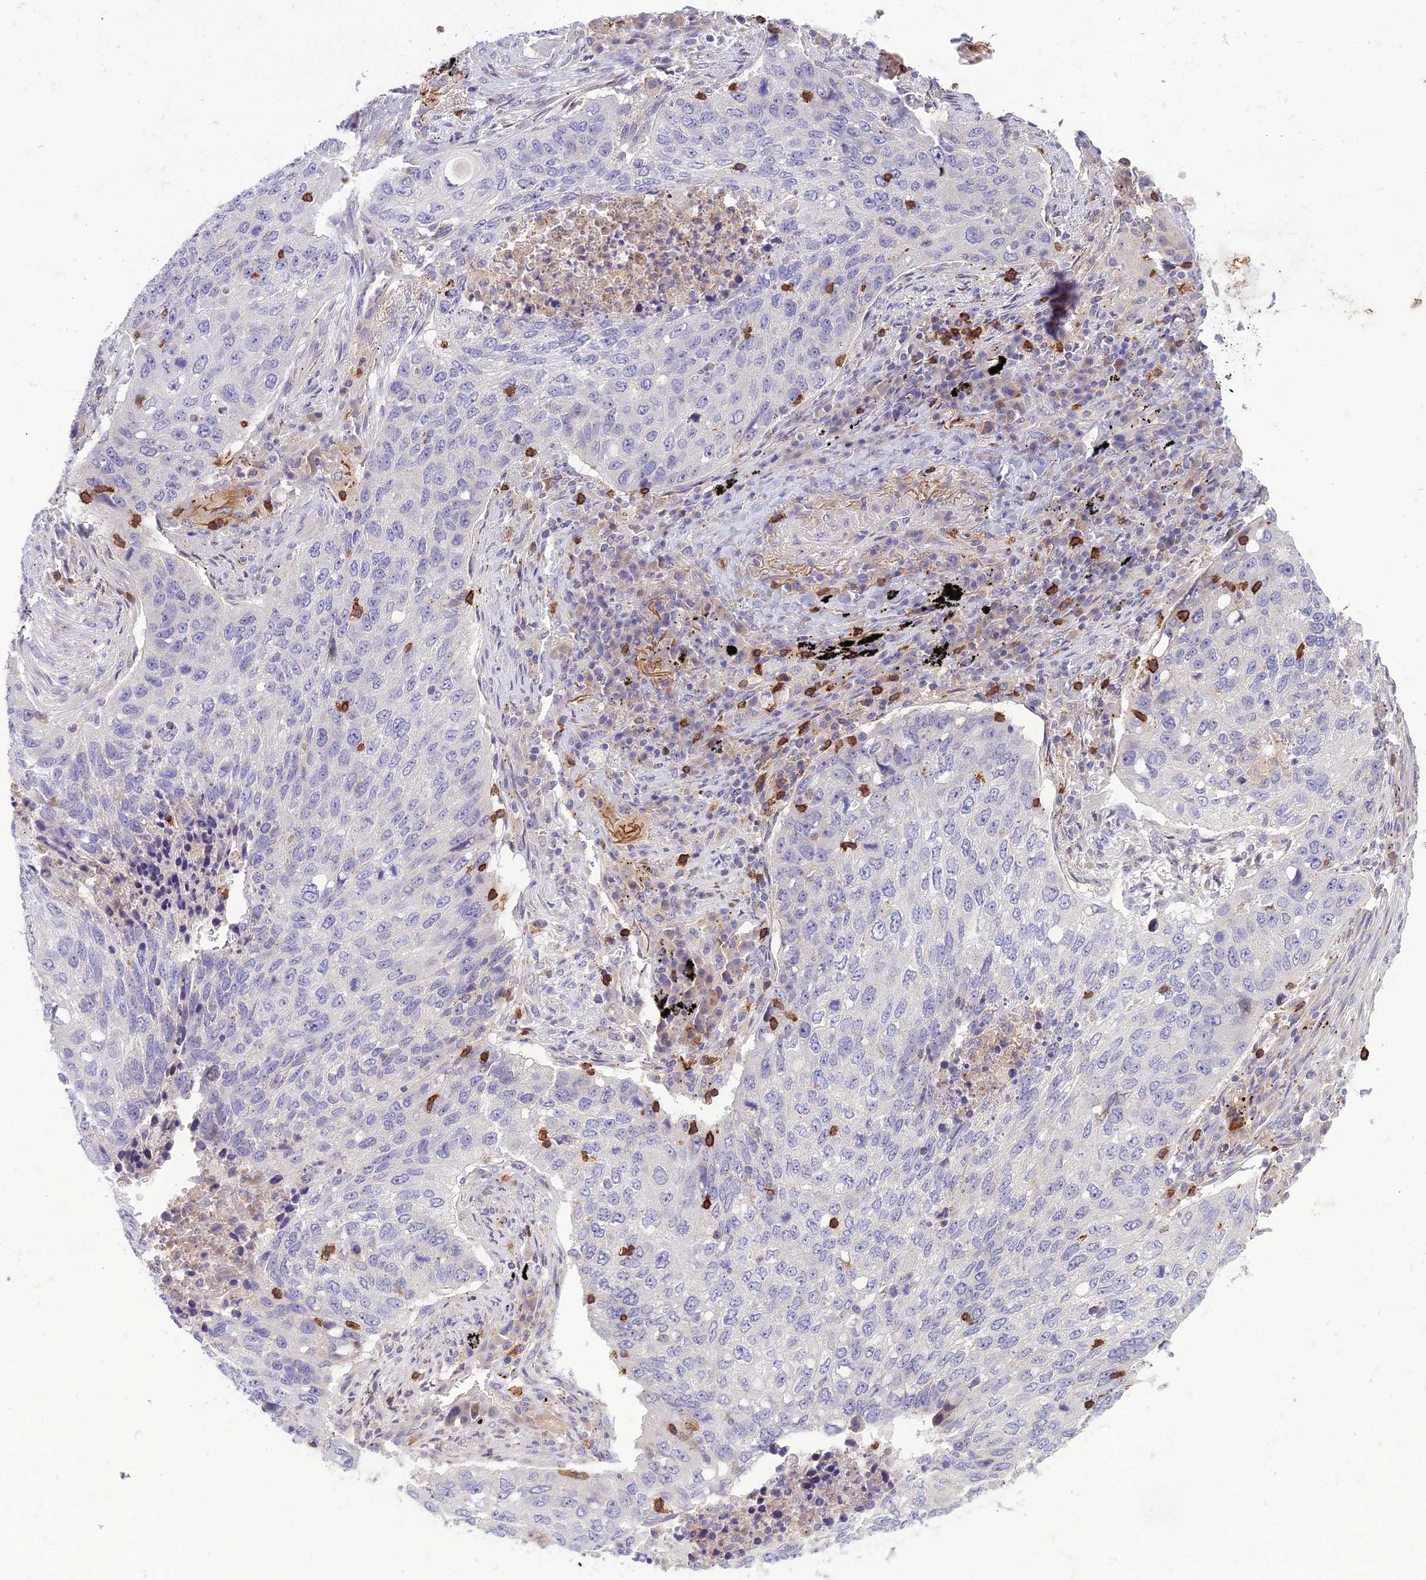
{"staining": {"intensity": "negative", "quantity": "none", "location": "none"}, "tissue": "lung cancer", "cell_type": "Tumor cells", "image_type": "cancer", "snomed": [{"axis": "morphology", "description": "Squamous cell carcinoma, NOS"}, {"axis": "topography", "description": "Lung"}], "caption": "The histopathology image reveals no staining of tumor cells in lung squamous cell carcinoma.", "gene": "ITGAE", "patient": {"sex": "female", "age": 63}}